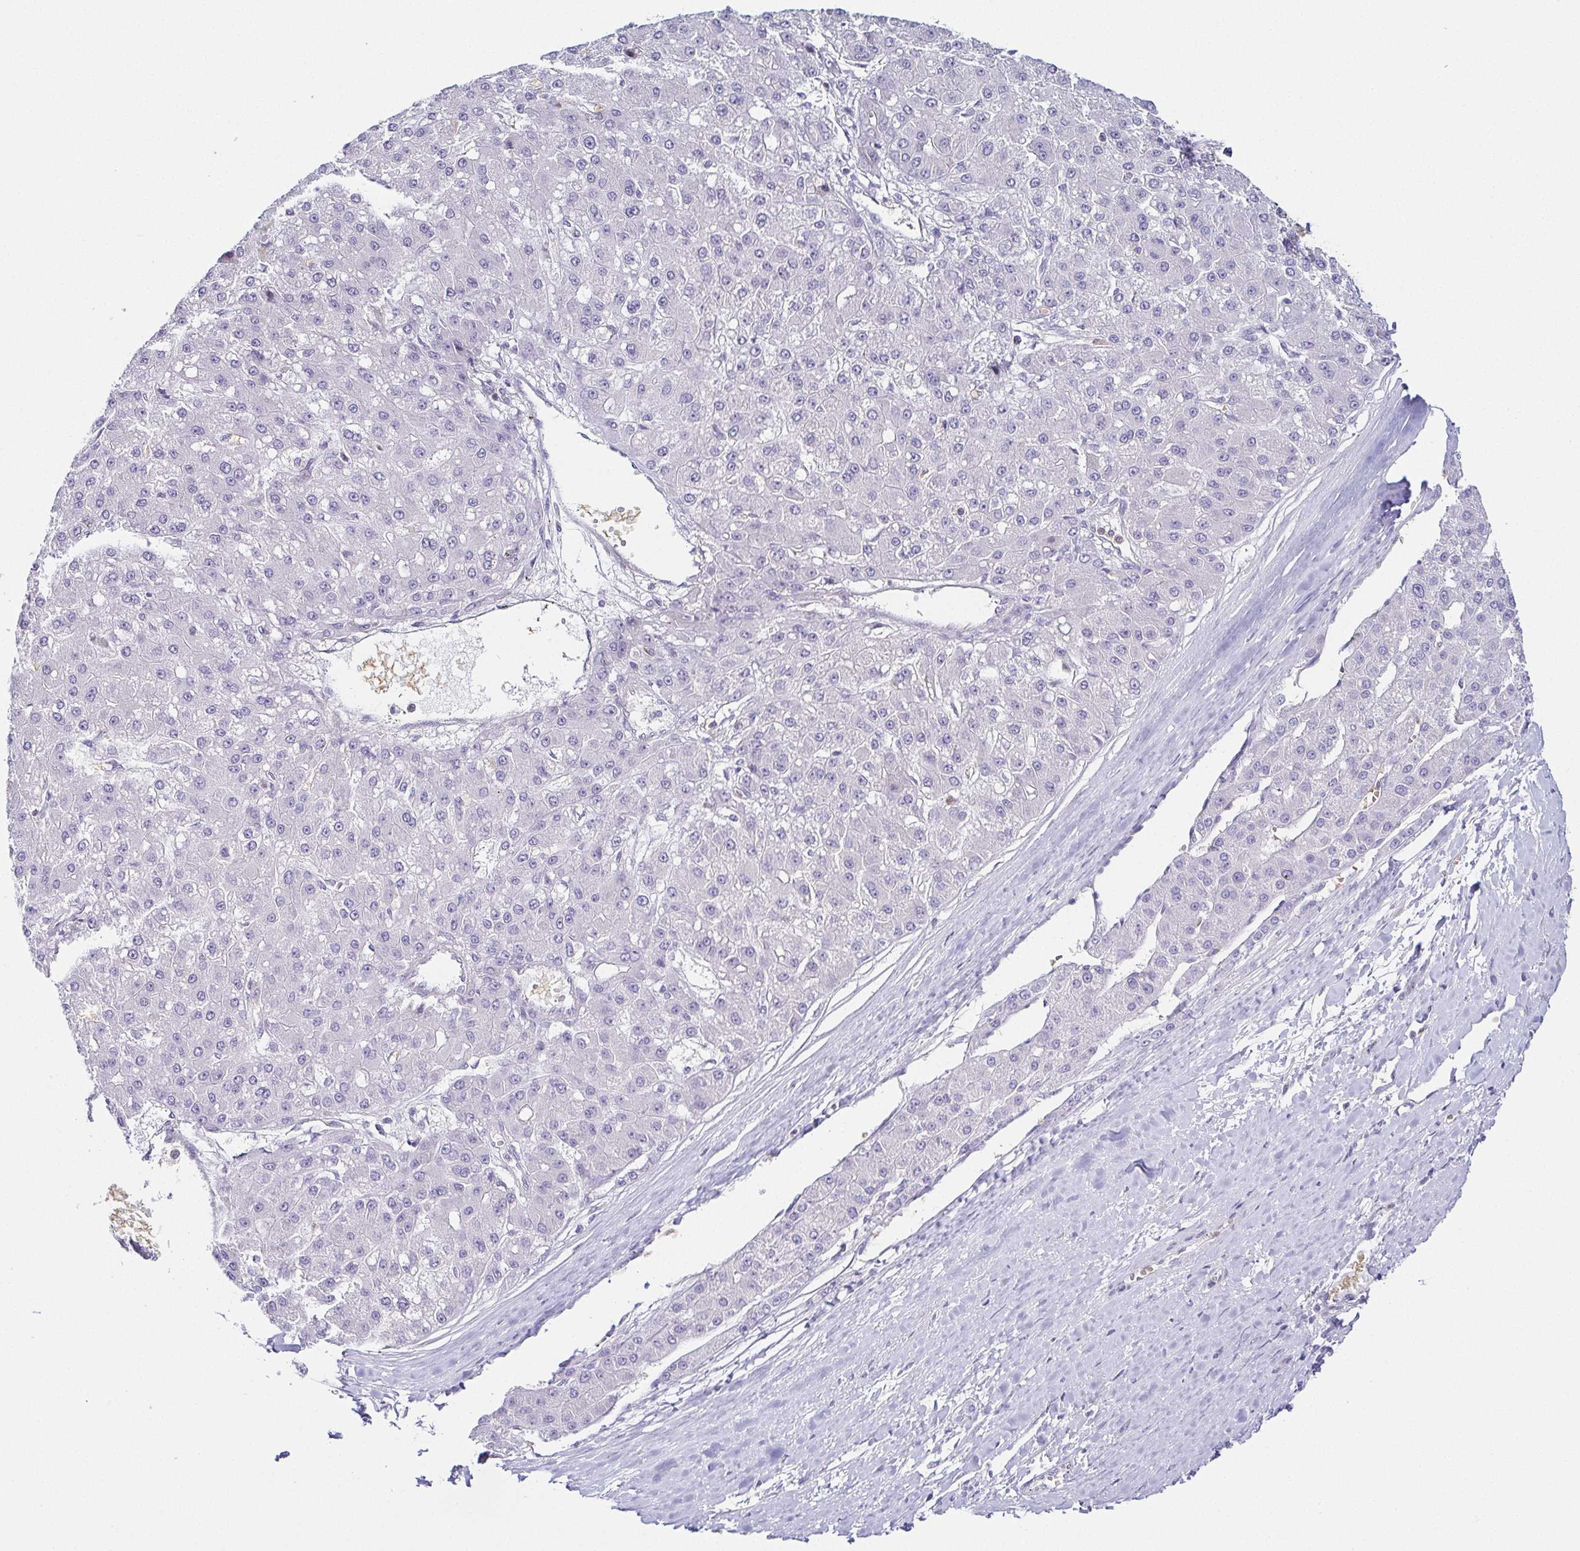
{"staining": {"intensity": "negative", "quantity": "none", "location": "none"}, "tissue": "liver cancer", "cell_type": "Tumor cells", "image_type": "cancer", "snomed": [{"axis": "morphology", "description": "Carcinoma, Hepatocellular, NOS"}, {"axis": "topography", "description": "Liver"}], "caption": "DAB immunohistochemical staining of liver cancer (hepatocellular carcinoma) demonstrates no significant positivity in tumor cells.", "gene": "FAM162B", "patient": {"sex": "male", "age": 67}}